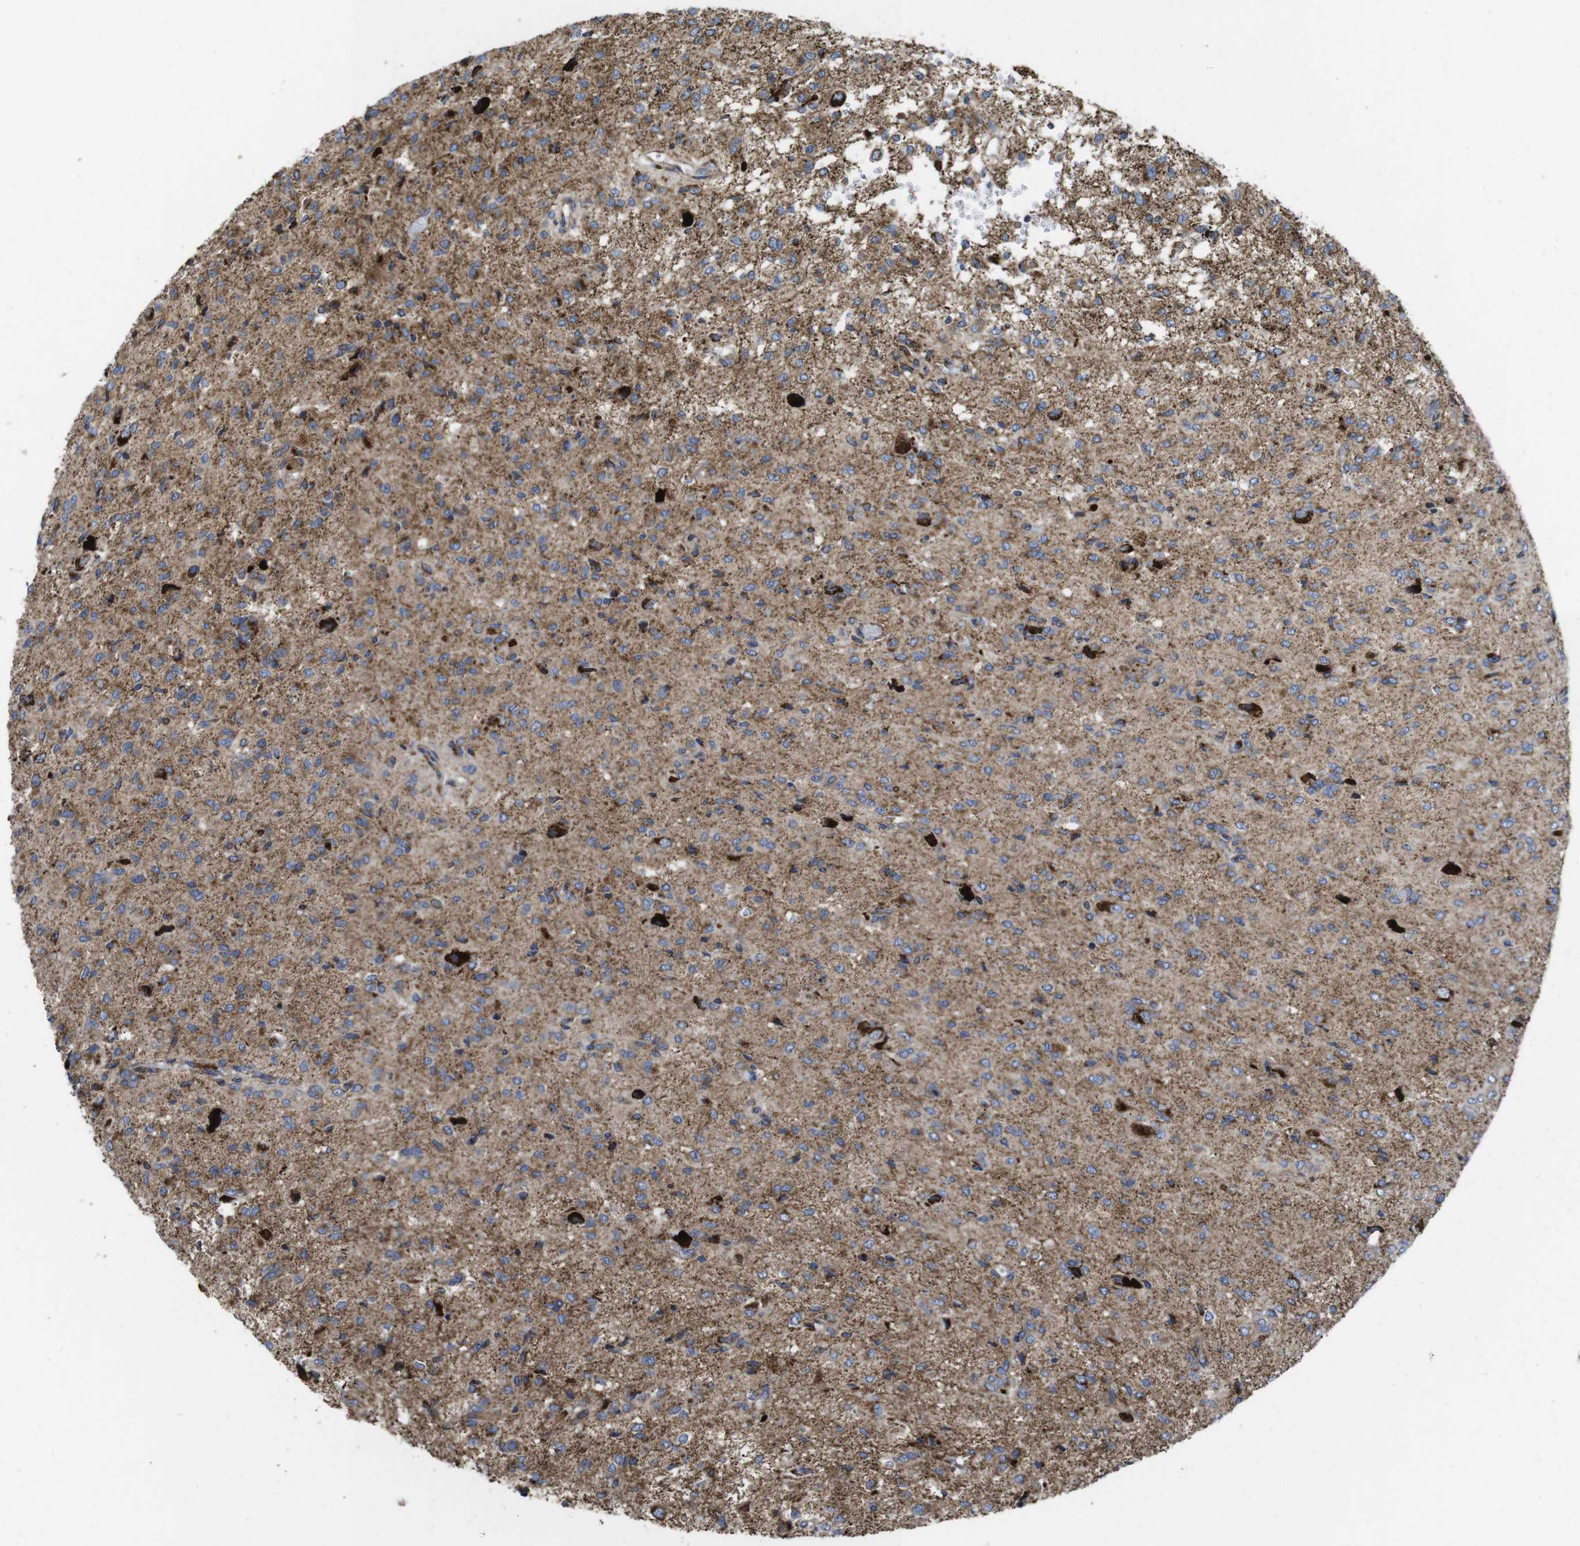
{"staining": {"intensity": "strong", "quantity": "<25%", "location": "cytoplasmic/membranous"}, "tissue": "glioma", "cell_type": "Tumor cells", "image_type": "cancer", "snomed": [{"axis": "morphology", "description": "Glioma, malignant, High grade"}, {"axis": "topography", "description": "Brain"}], "caption": "High-magnification brightfield microscopy of high-grade glioma (malignant) stained with DAB (brown) and counterstained with hematoxylin (blue). tumor cells exhibit strong cytoplasmic/membranous staining is seen in approximately<25% of cells.", "gene": "TMEM192", "patient": {"sex": "female", "age": 59}}